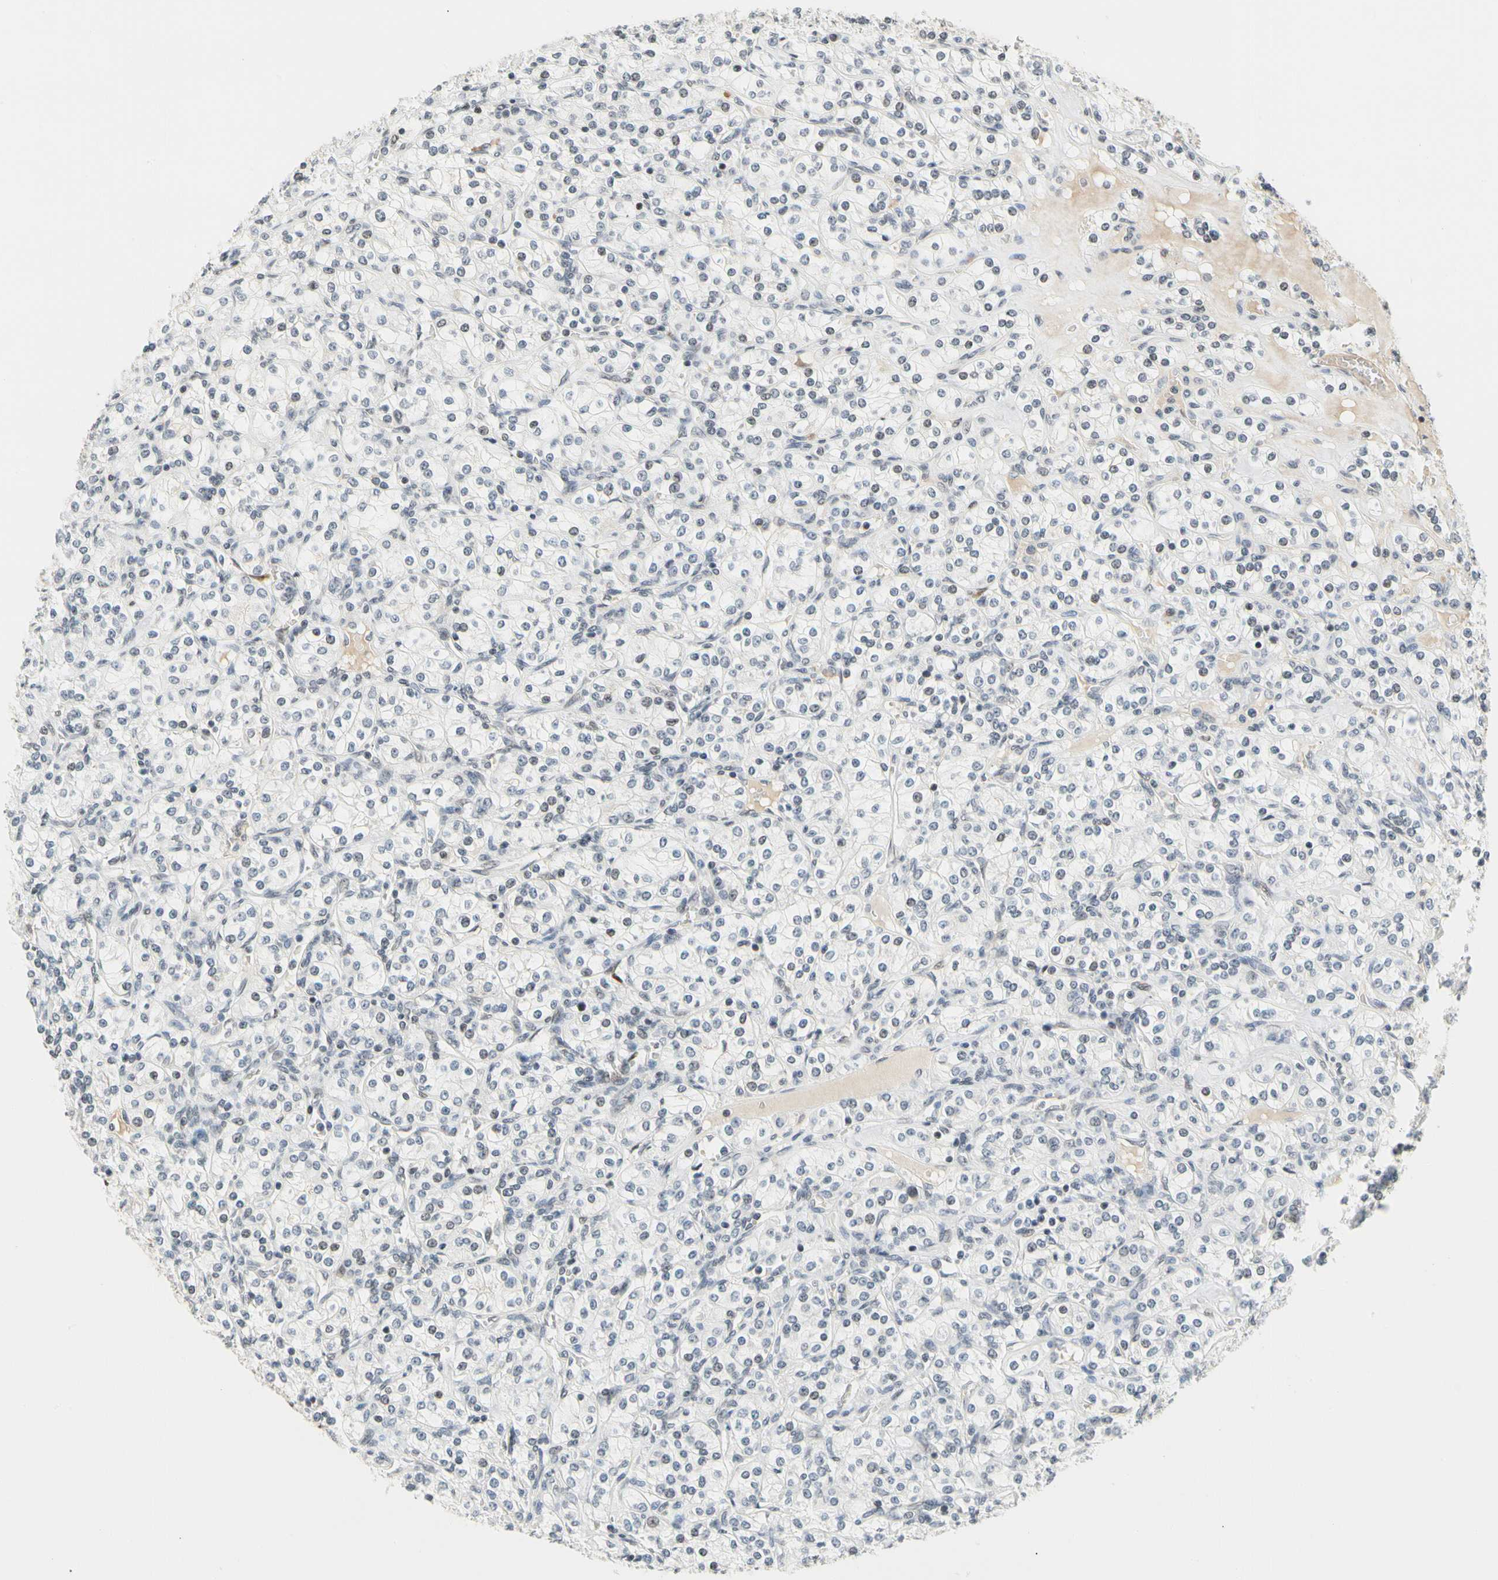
{"staining": {"intensity": "negative", "quantity": "none", "location": "none"}, "tissue": "renal cancer", "cell_type": "Tumor cells", "image_type": "cancer", "snomed": [{"axis": "morphology", "description": "Adenocarcinoma, NOS"}, {"axis": "topography", "description": "Kidney"}], "caption": "Tumor cells are negative for protein expression in human renal adenocarcinoma.", "gene": "ZSCAN16", "patient": {"sex": "male", "age": 77}}